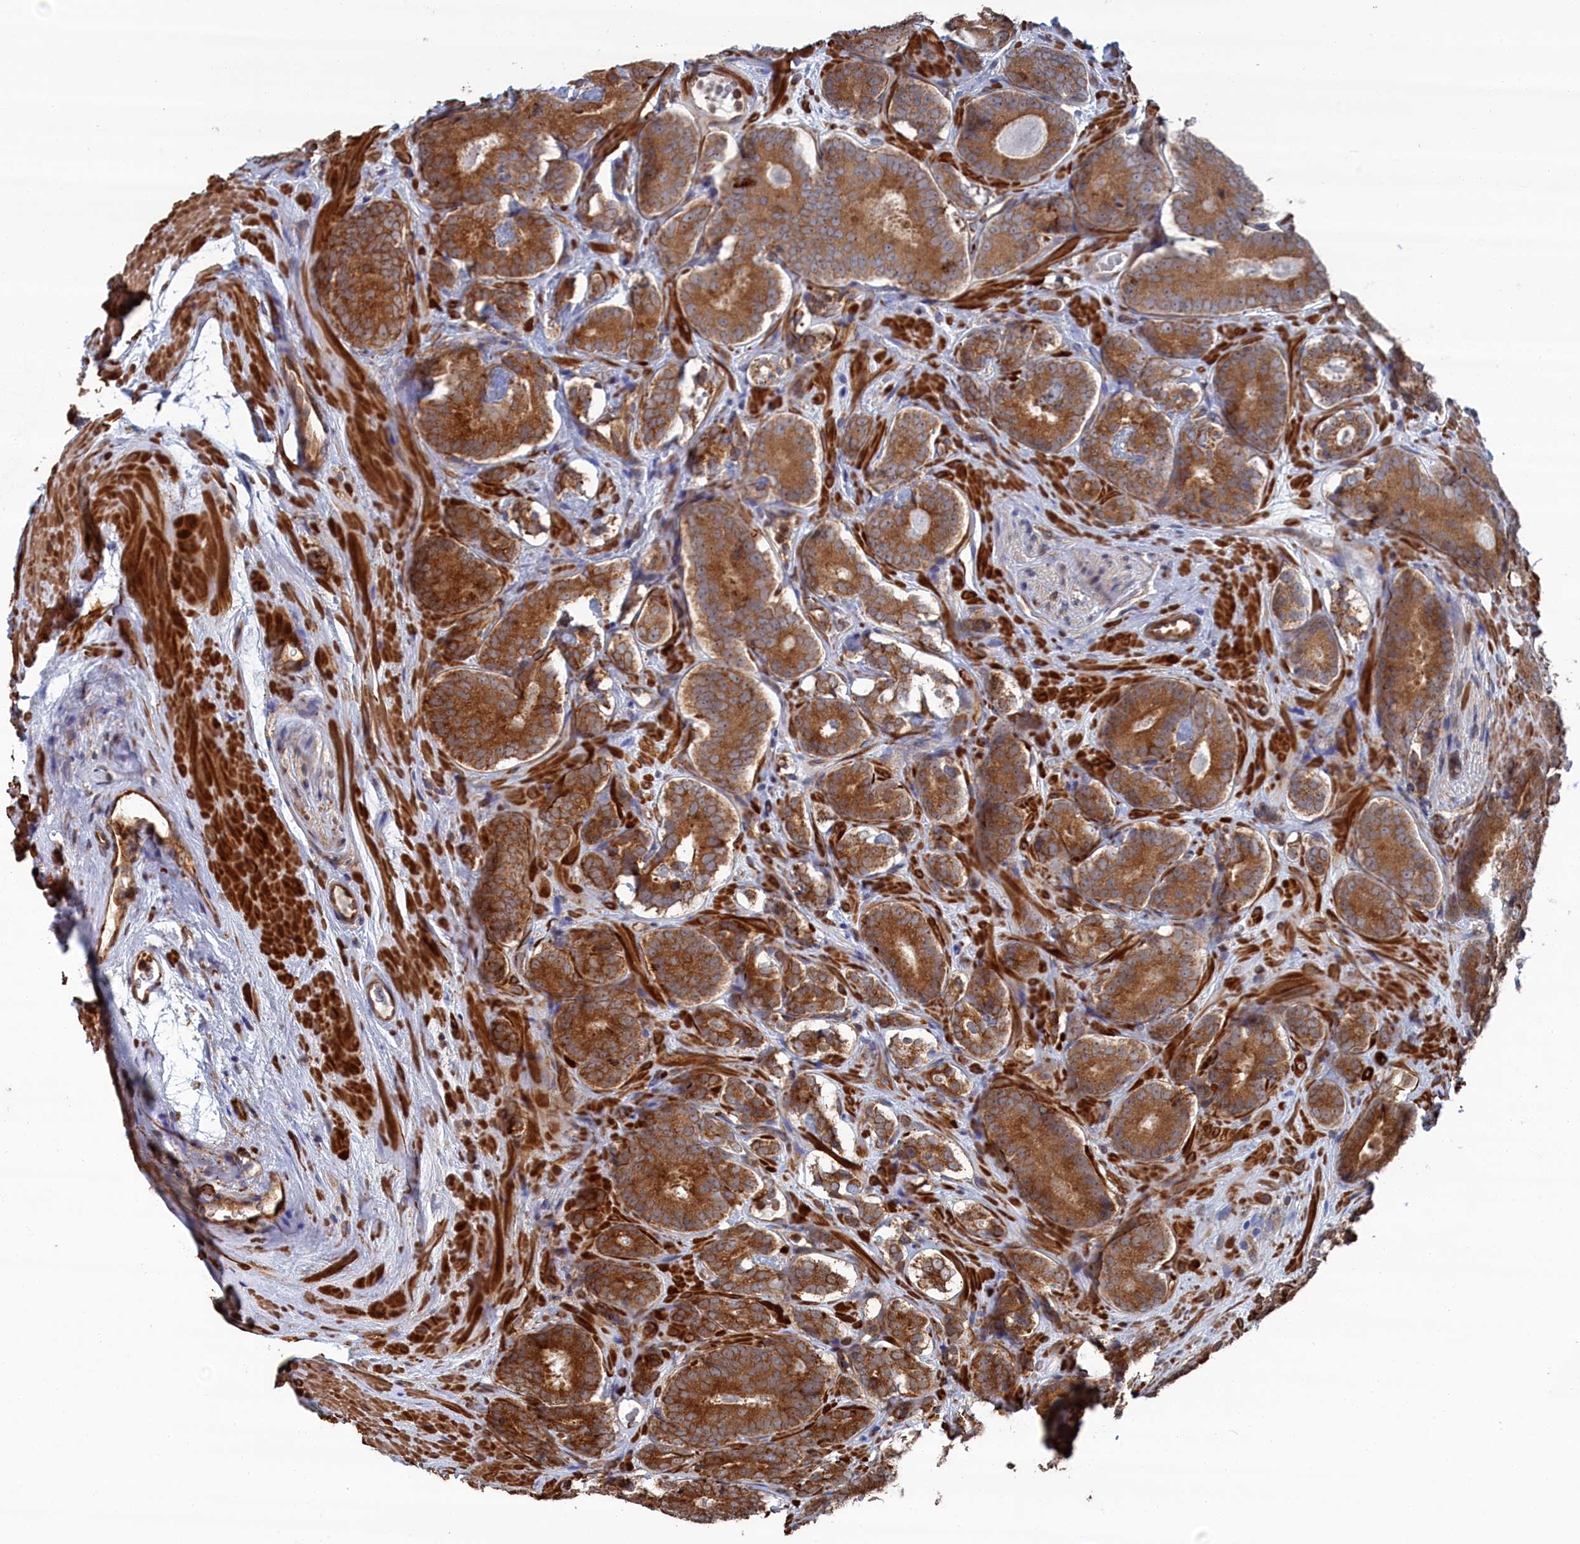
{"staining": {"intensity": "moderate", "quantity": ">75%", "location": "cytoplasmic/membranous"}, "tissue": "prostate cancer", "cell_type": "Tumor cells", "image_type": "cancer", "snomed": [{"axis": "morphology", "description": "Adenocarcinoma, High grade"}, {"axis": "topography", "description": "Prostate"}], "caption": "Protein staining exhibits moderate cytoplasmic/membranous positivity in approximately >75% of tumor cells in prostate cancer (adenocarcinoma (high-grade)).", "gene": "BPIFB6", "patient": {"sex": "male", "age": 63}}